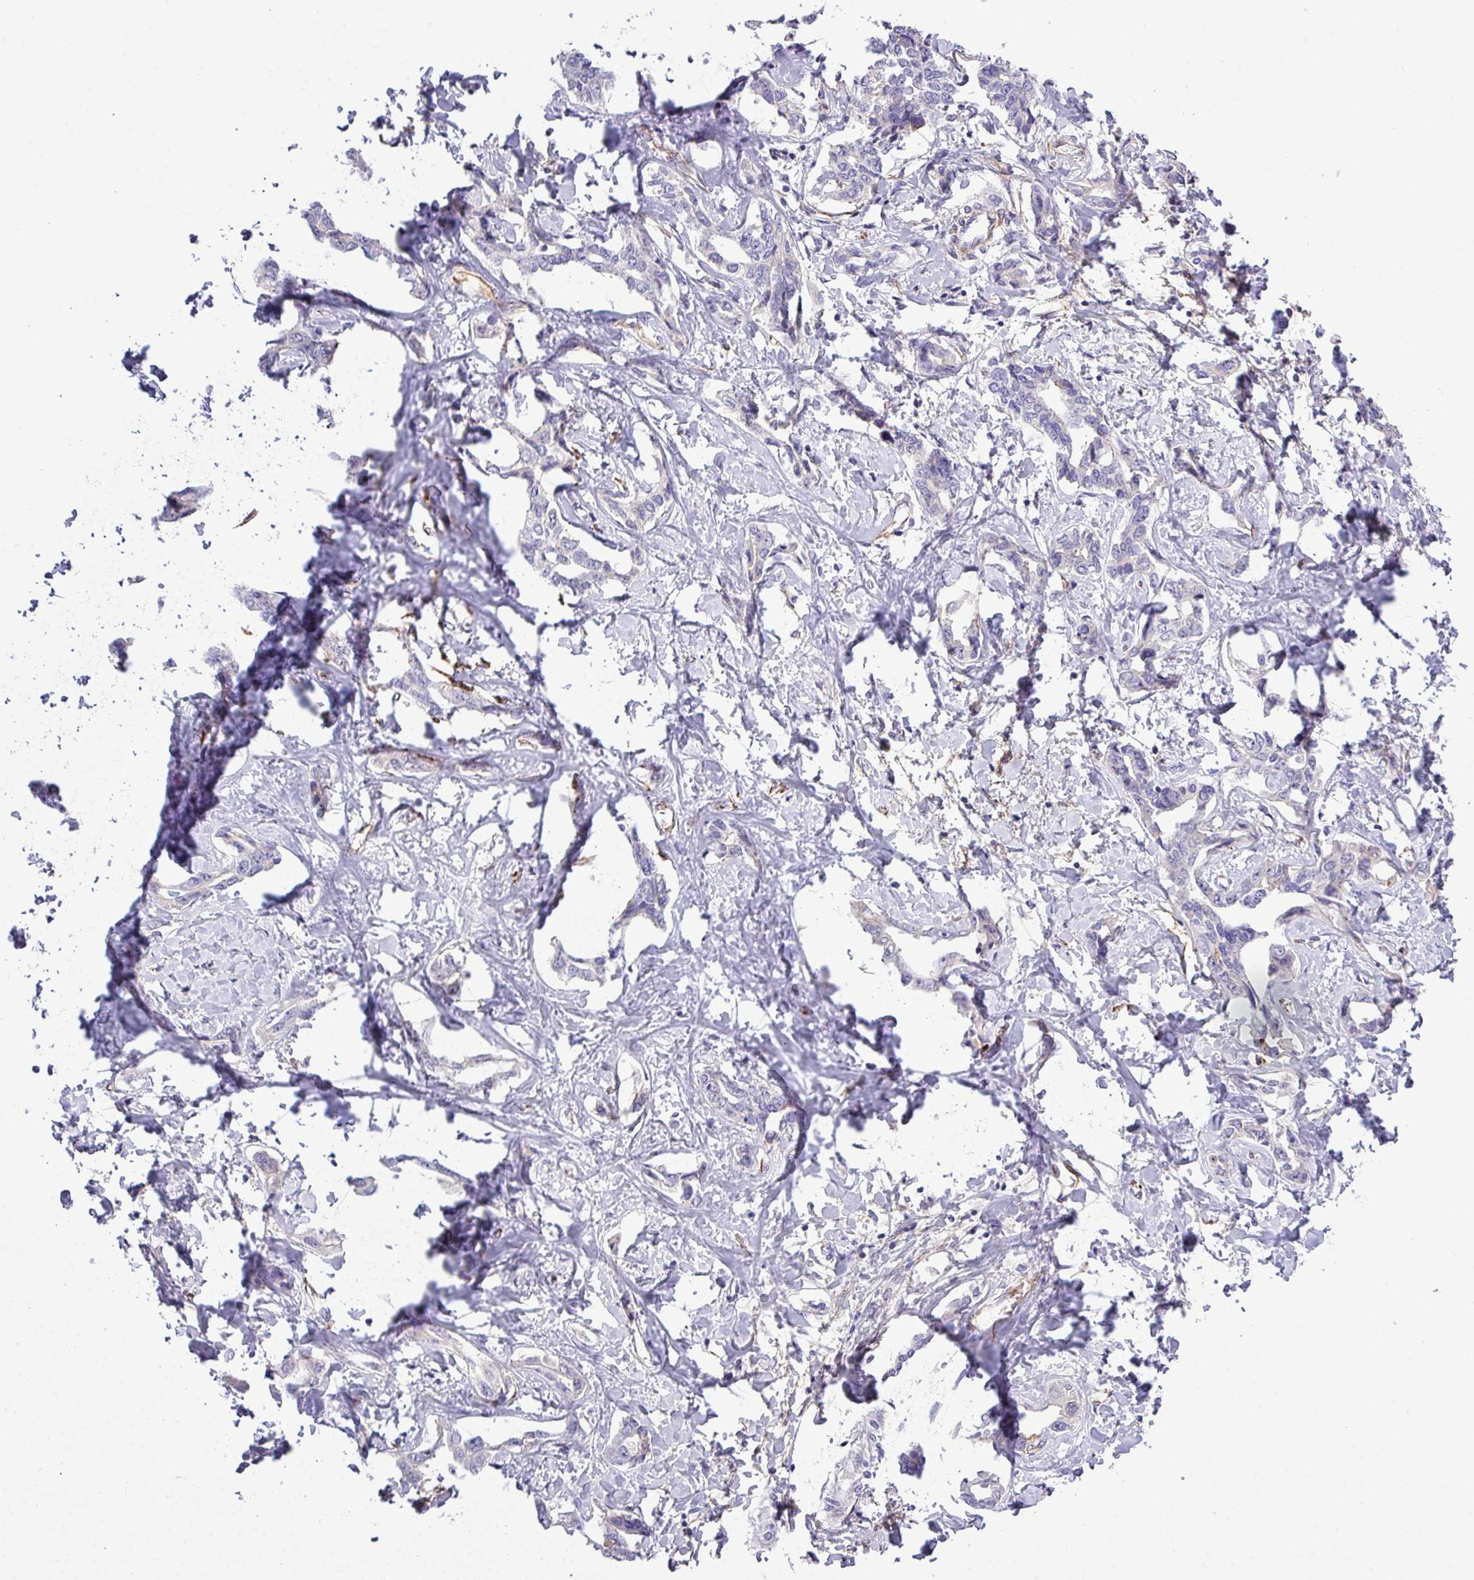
{"staining": {"intensity": "moderate", "quantity": "<25%", "location": "cytoplasmic/membranous"}, "tissue": "liver cancer", "cell_type": "Tumor cells", "image_type": "cancer", "snomed": [{"axis": "morphology", "description": "Cholangiocarcinoma"}, {"axis": "topography", "description": "Liver"}], "caption": "High-power microscopy captured an immunohistochemistry photomicrograph of liver cancer (cholangiocarcinoma), revealing moderate cytoplasmic/membranous expression in approximately <25% of tumor cells.", "gene": "PARD6A", "patient": {"sex": "male", "age": 59}}